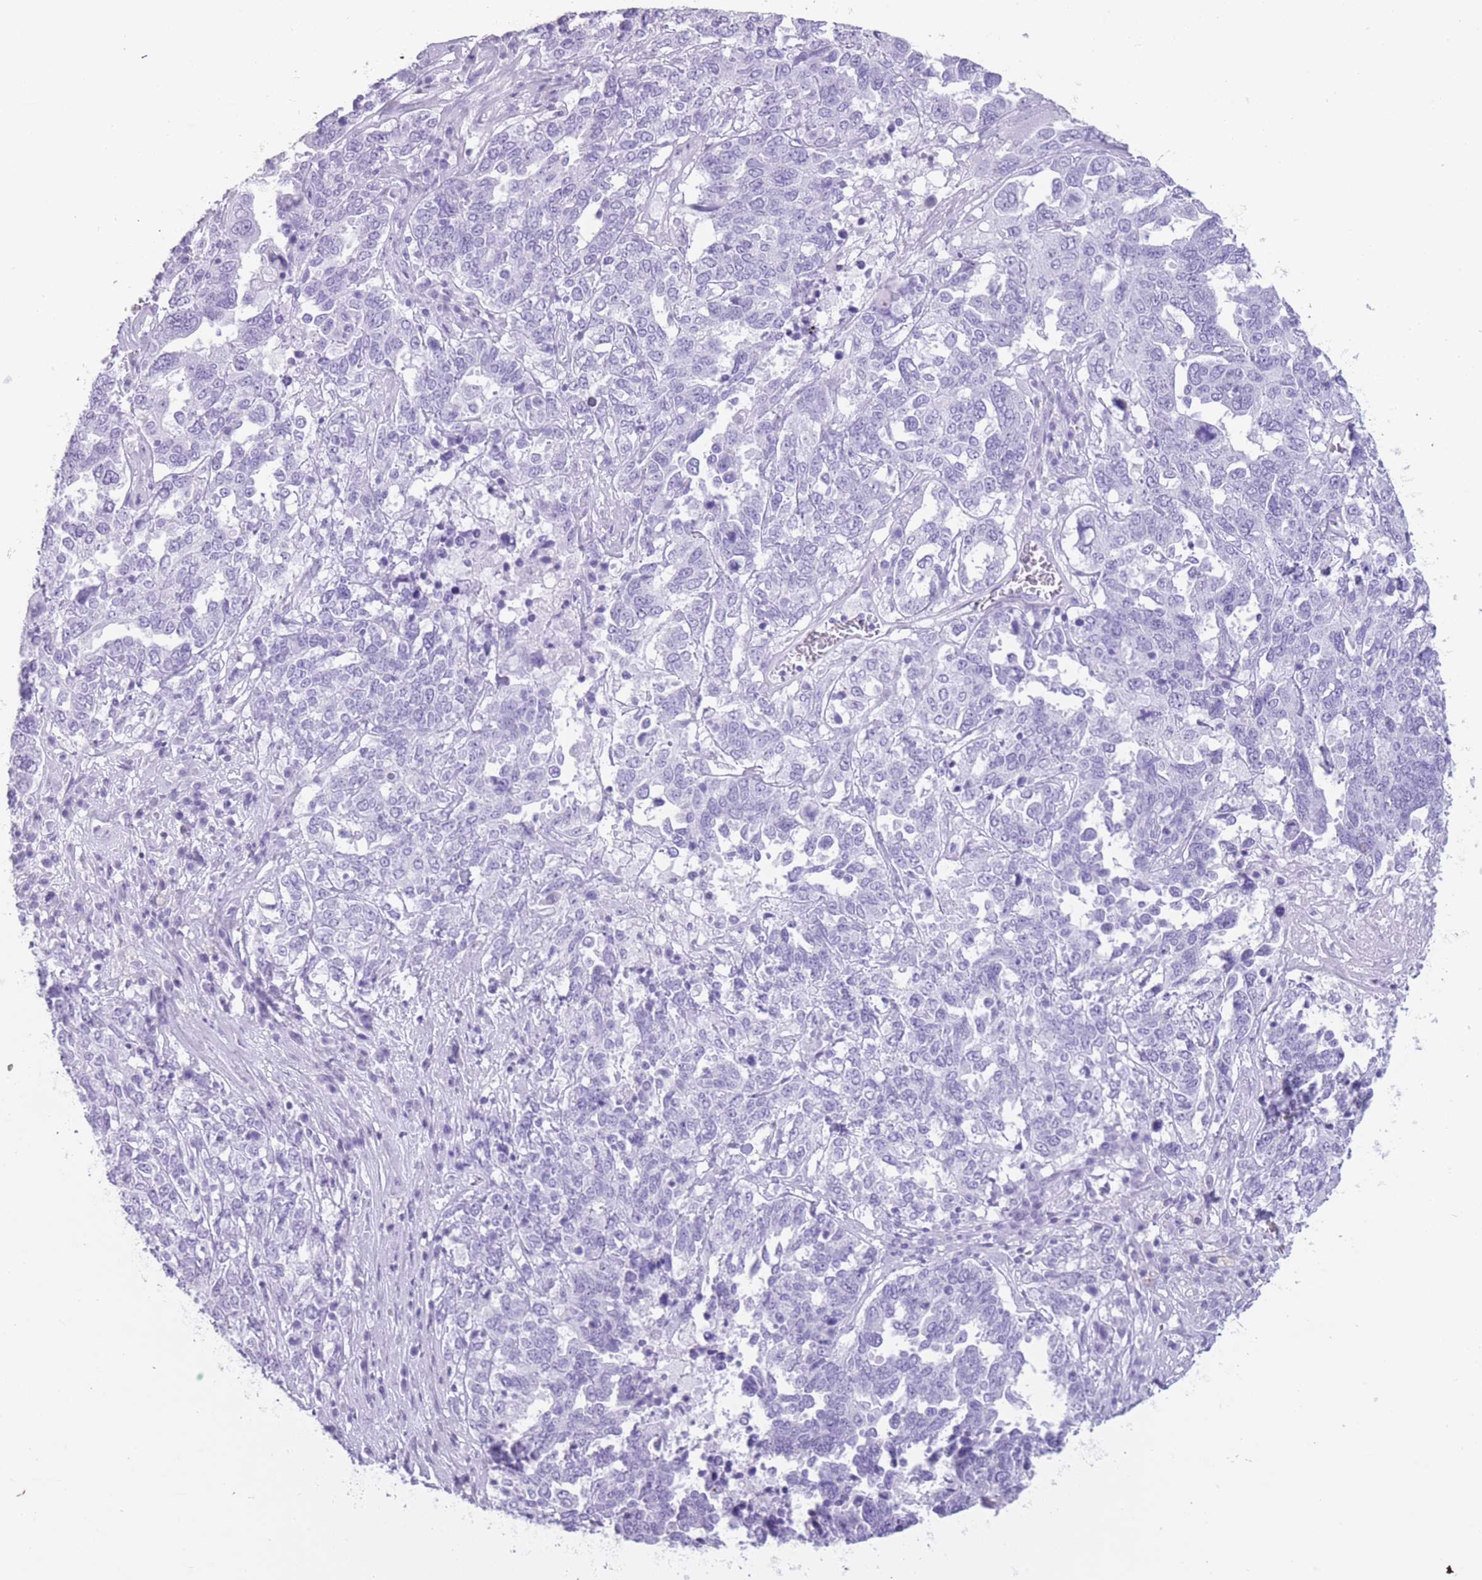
{"staining": {"intensity": "negative", "quantity": "none", "location": "none"}, "tissue": "ovarian cancer", "cell_type": "Tumor cells", "image_type": "cancer", "snomed": [{"axis": "morphology", "description": "Carcinoma, endometroid"}, {"axis": "topography", "description": "Ovary"}], "caption": "A high-resolution photomicrograph shows immunohistochemistry staining of ovarian cancer (endometroid carcinoma), which shows no significant expression in tumor cells.", "gene": "OR4F21", "patient": {"sex": "female", "age": 62}}